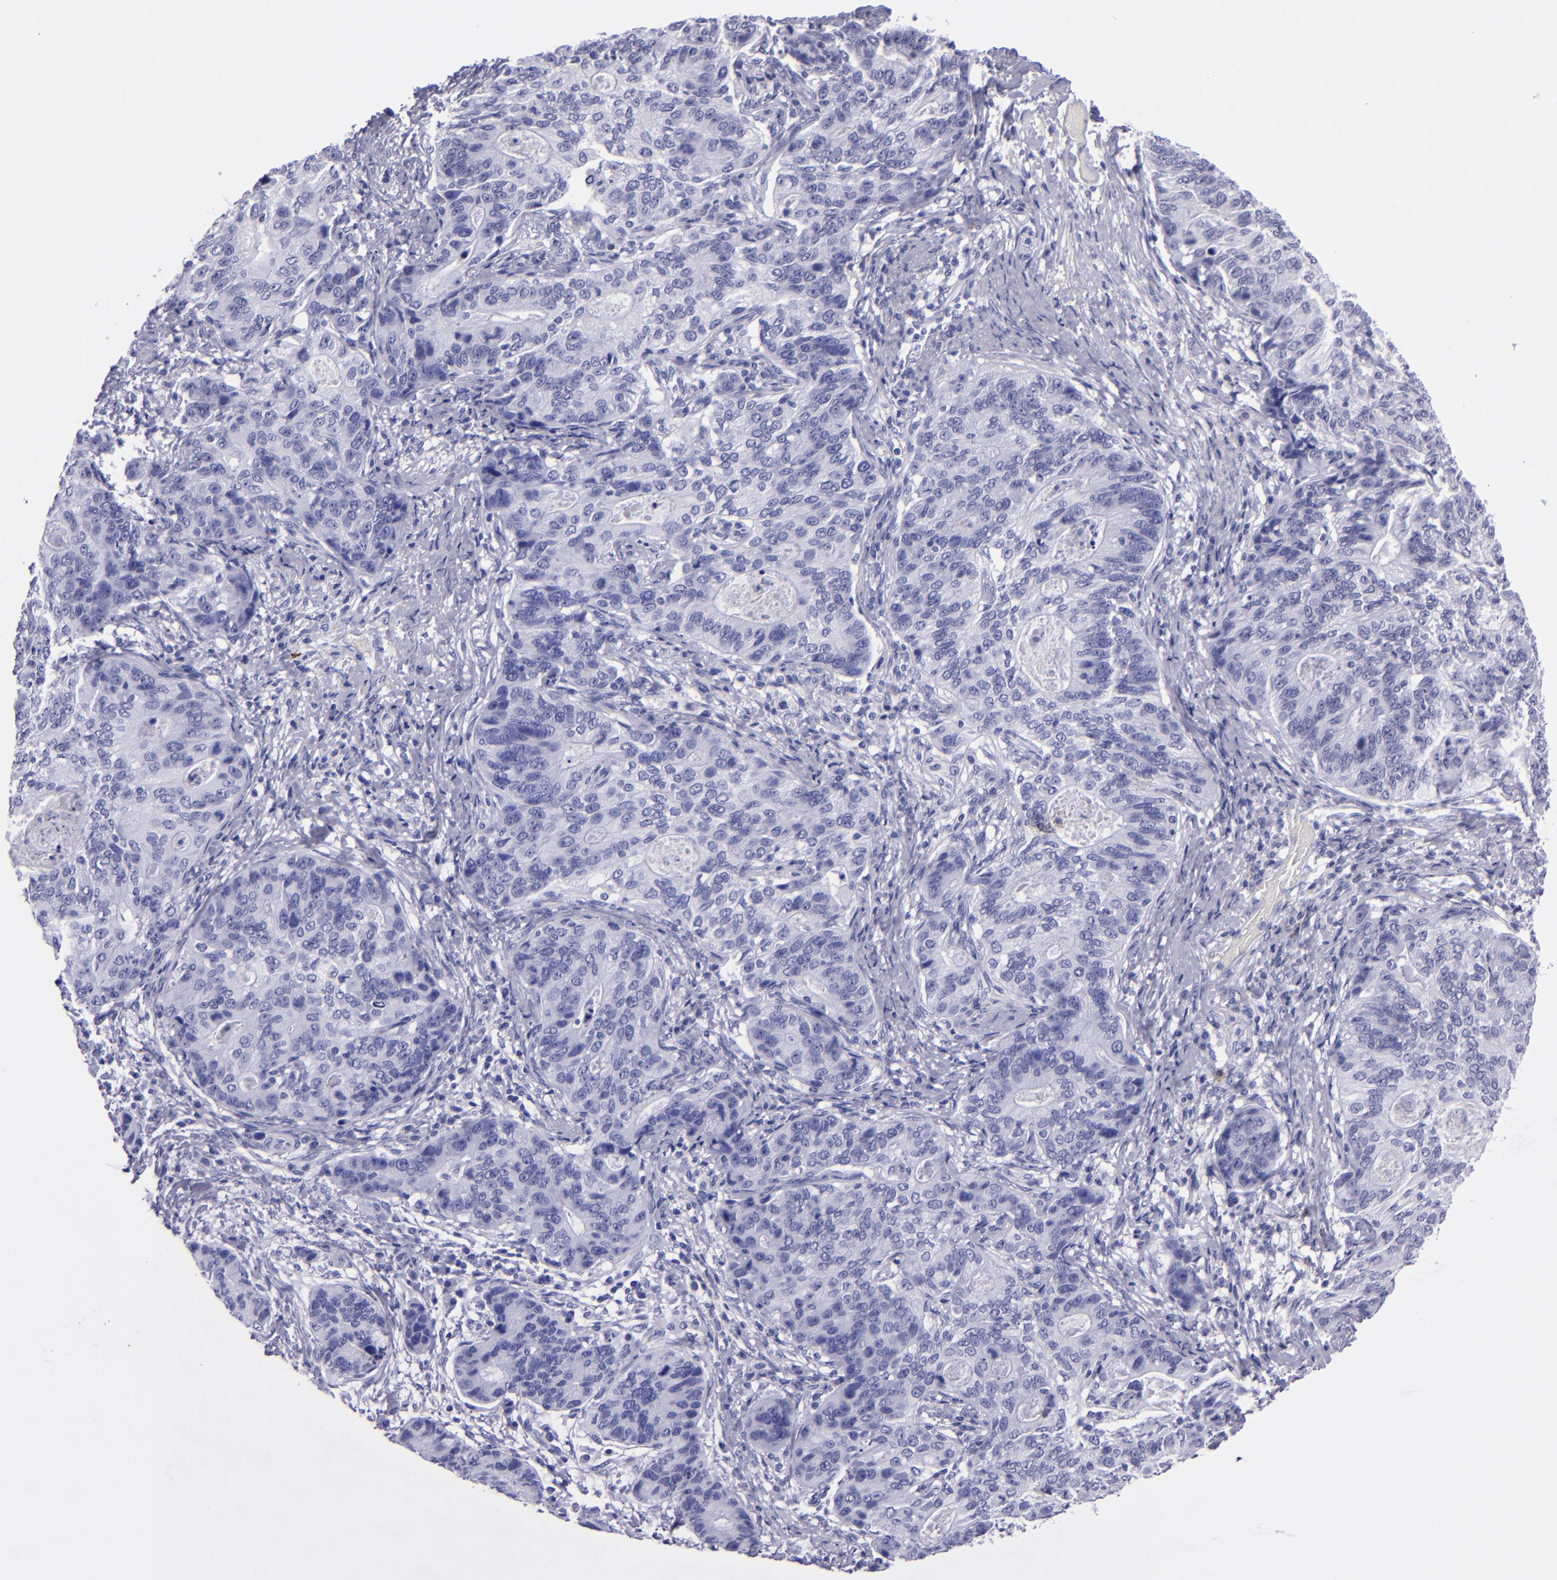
{"staining": {"intensity": "negative", "quantity": "none", "location": "none"}, "tissue": "stomach cancer", "cell_type": "Tumor cells", "image_type": "cancer", "snomed": [{"axis": "morphology", "description": "Adenocarcinoma, NOS"}, {"axis": "topography", "description": "Esophagus"}, {"axis": "topography", "description": "Stomach"}], "caption": "IHC photomicrograph of neoplastic tissue: human adenocarcinoma (stomach) stained with DAB (3,3'-diaminobenzidine) reveals no significant protein positivity in tumor cells. The staining was performed using DAB (3,3'-diaminobenzidine) to visualize the protein expression in brown, while the nuclei were stained in blue with hematoxylin (Magnification: 20x).", "gene": "CD37", "patient": {"sex": "male", "age": 74}}